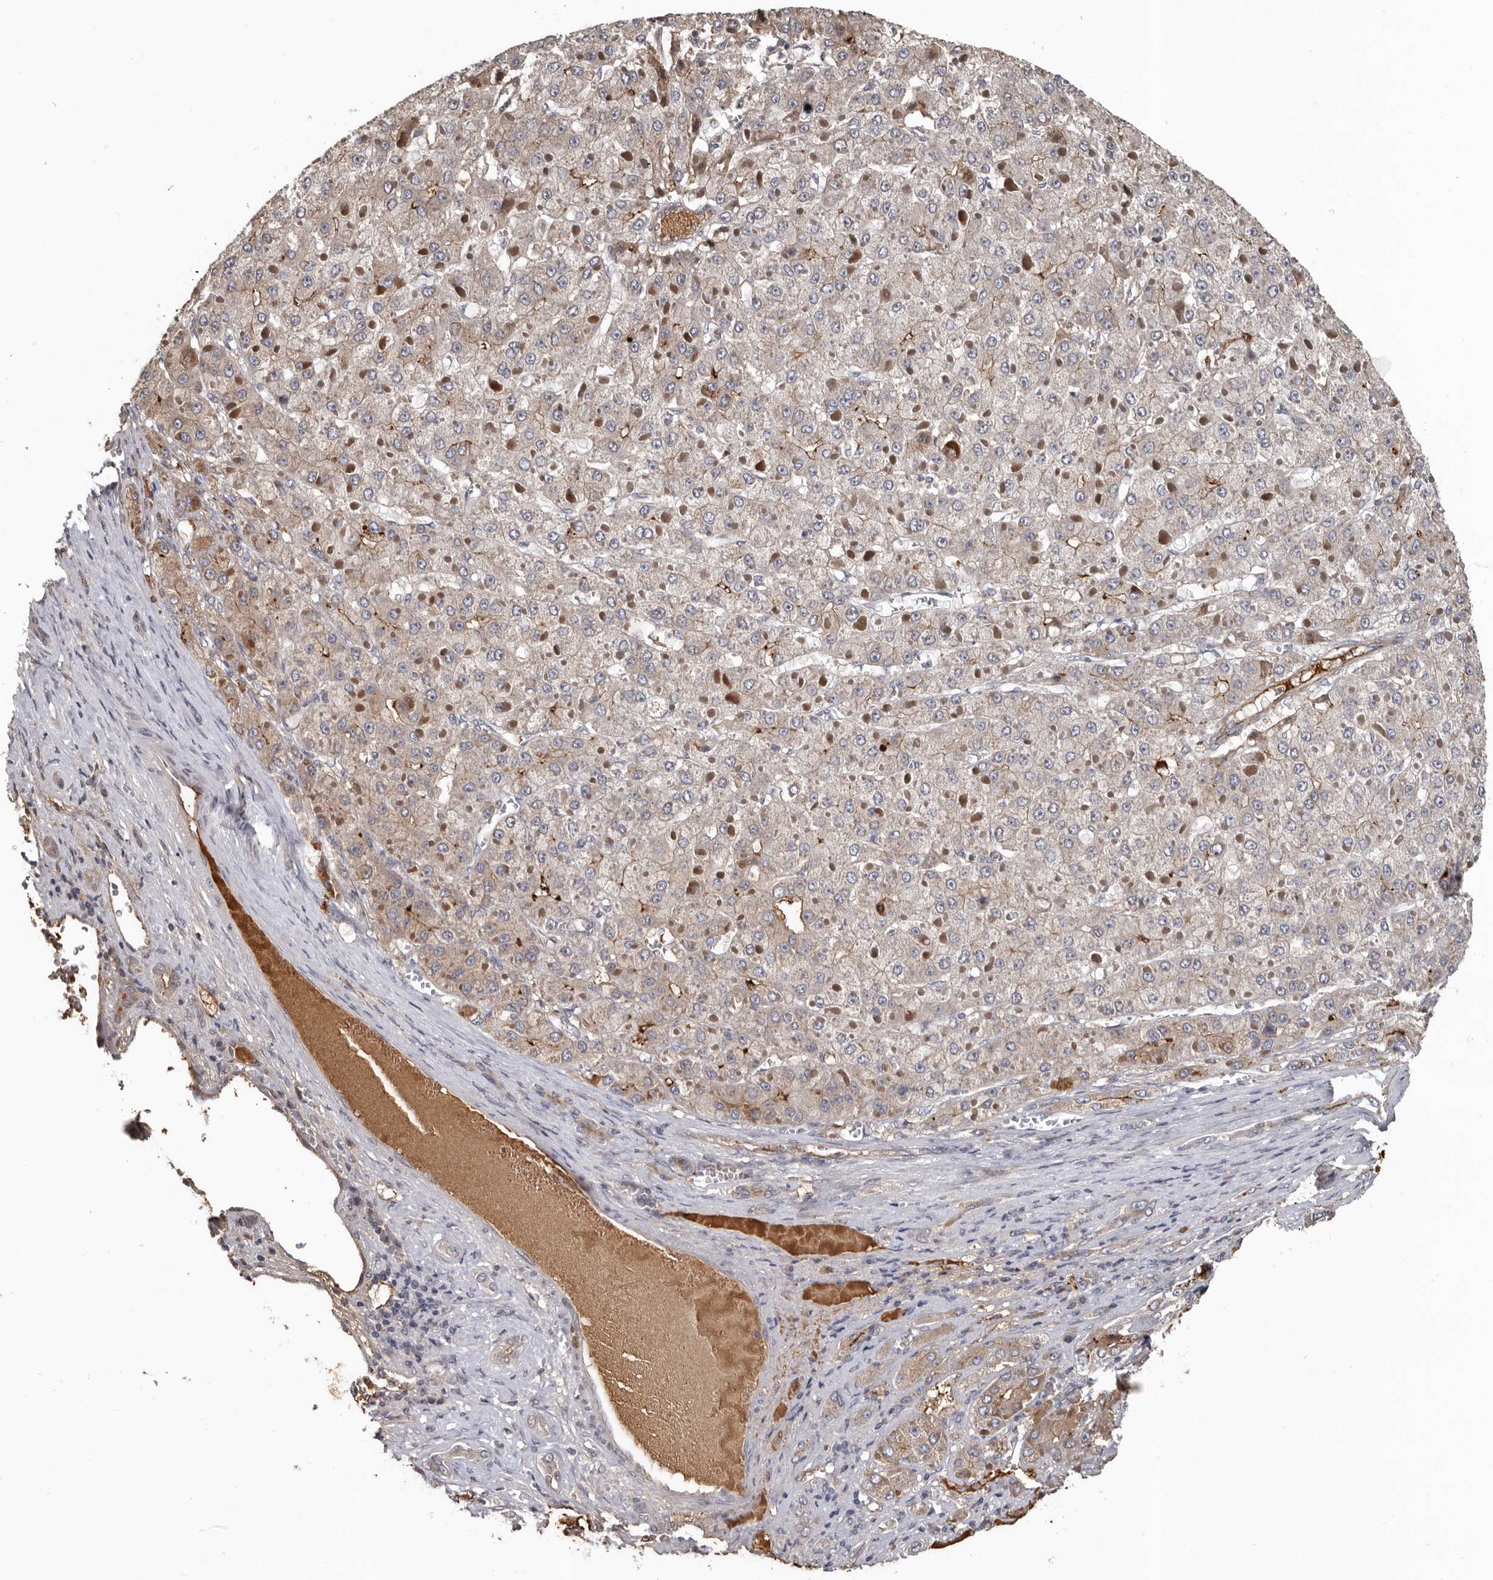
{"staining": {"intensity": "weak", "quantity": "25%-75%", "location": "cytoplasmic/membranous"}, "tissue": "liver cancer", "cell_type": "Tumor cells", "image_type": "cancer", "snomed": [{"axis": "morphology", "description": "Carcinoma, Hepatocellular, NOS"}, {"axis": "topography", "description": "Liver"}], "caption": "Immunohistochemical staining of human liver hepatocellular carcinoma reveals low levels of weak cytoplasmic/membranous staining in approximately 25%-75% of tumor cells.", "gene": "LRGUK", "patient": {"sex": "female", "age": 73}}